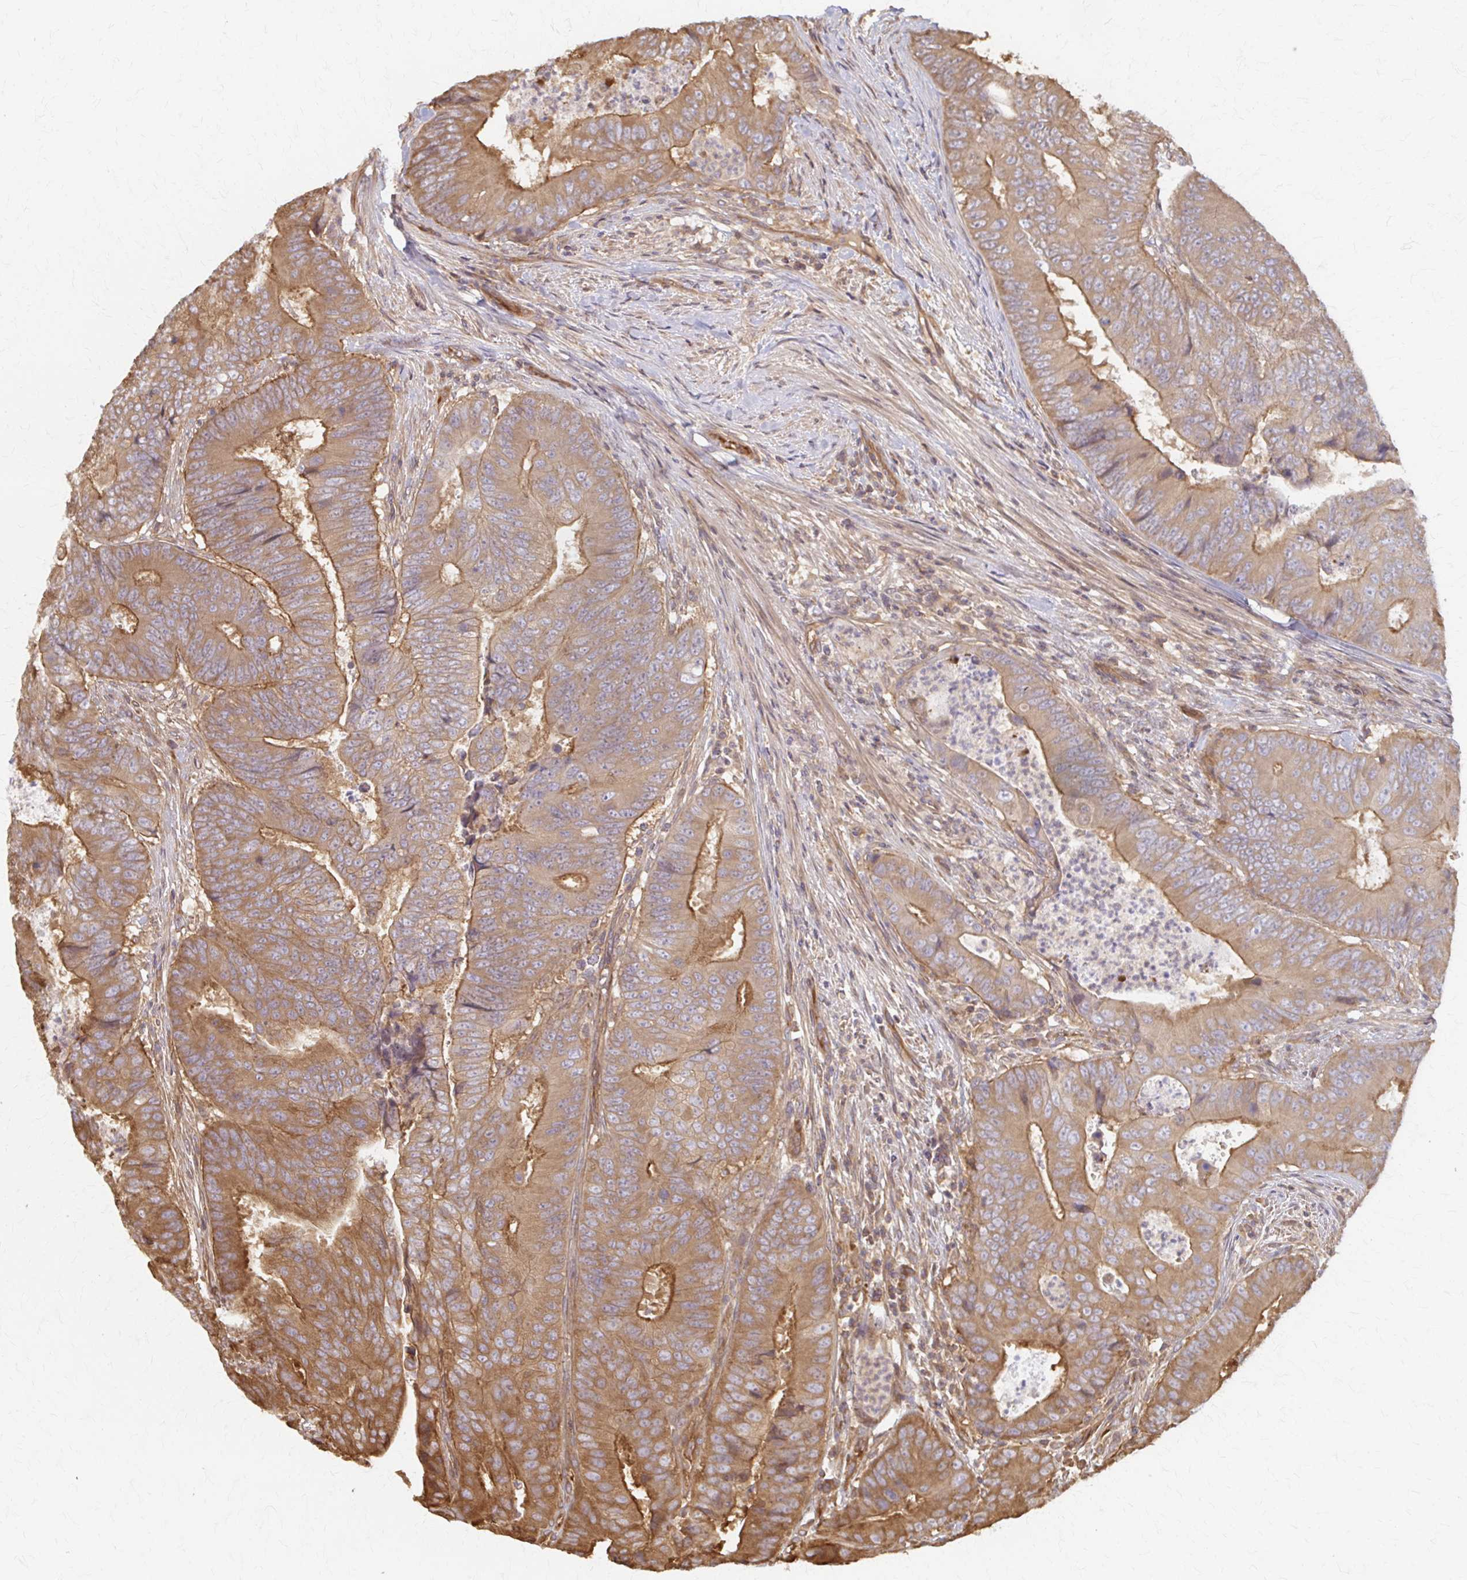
{"staining": {"intensity": "moderate", "quantity": ">75%", "location": "cytoplasmic/membranous"}, "tissue": "colorectal cancer", "cell_type": "Tumor cells", "image_type": "cancer", "snomed": [{"axis": "morphology", "description": "Adenocarcinoma, NOS"}, {"axis": "topography", "description": "Colon"}], "caption": "Colorectal adenocarcinoma was stained to show a protein in brown. There is medium levels of moderate cytoplasmic/membranous expression in approximately >75% of tumor cells.", "gene": "ARHGAP35", "patient": {"sex": "female", "age": 48}}